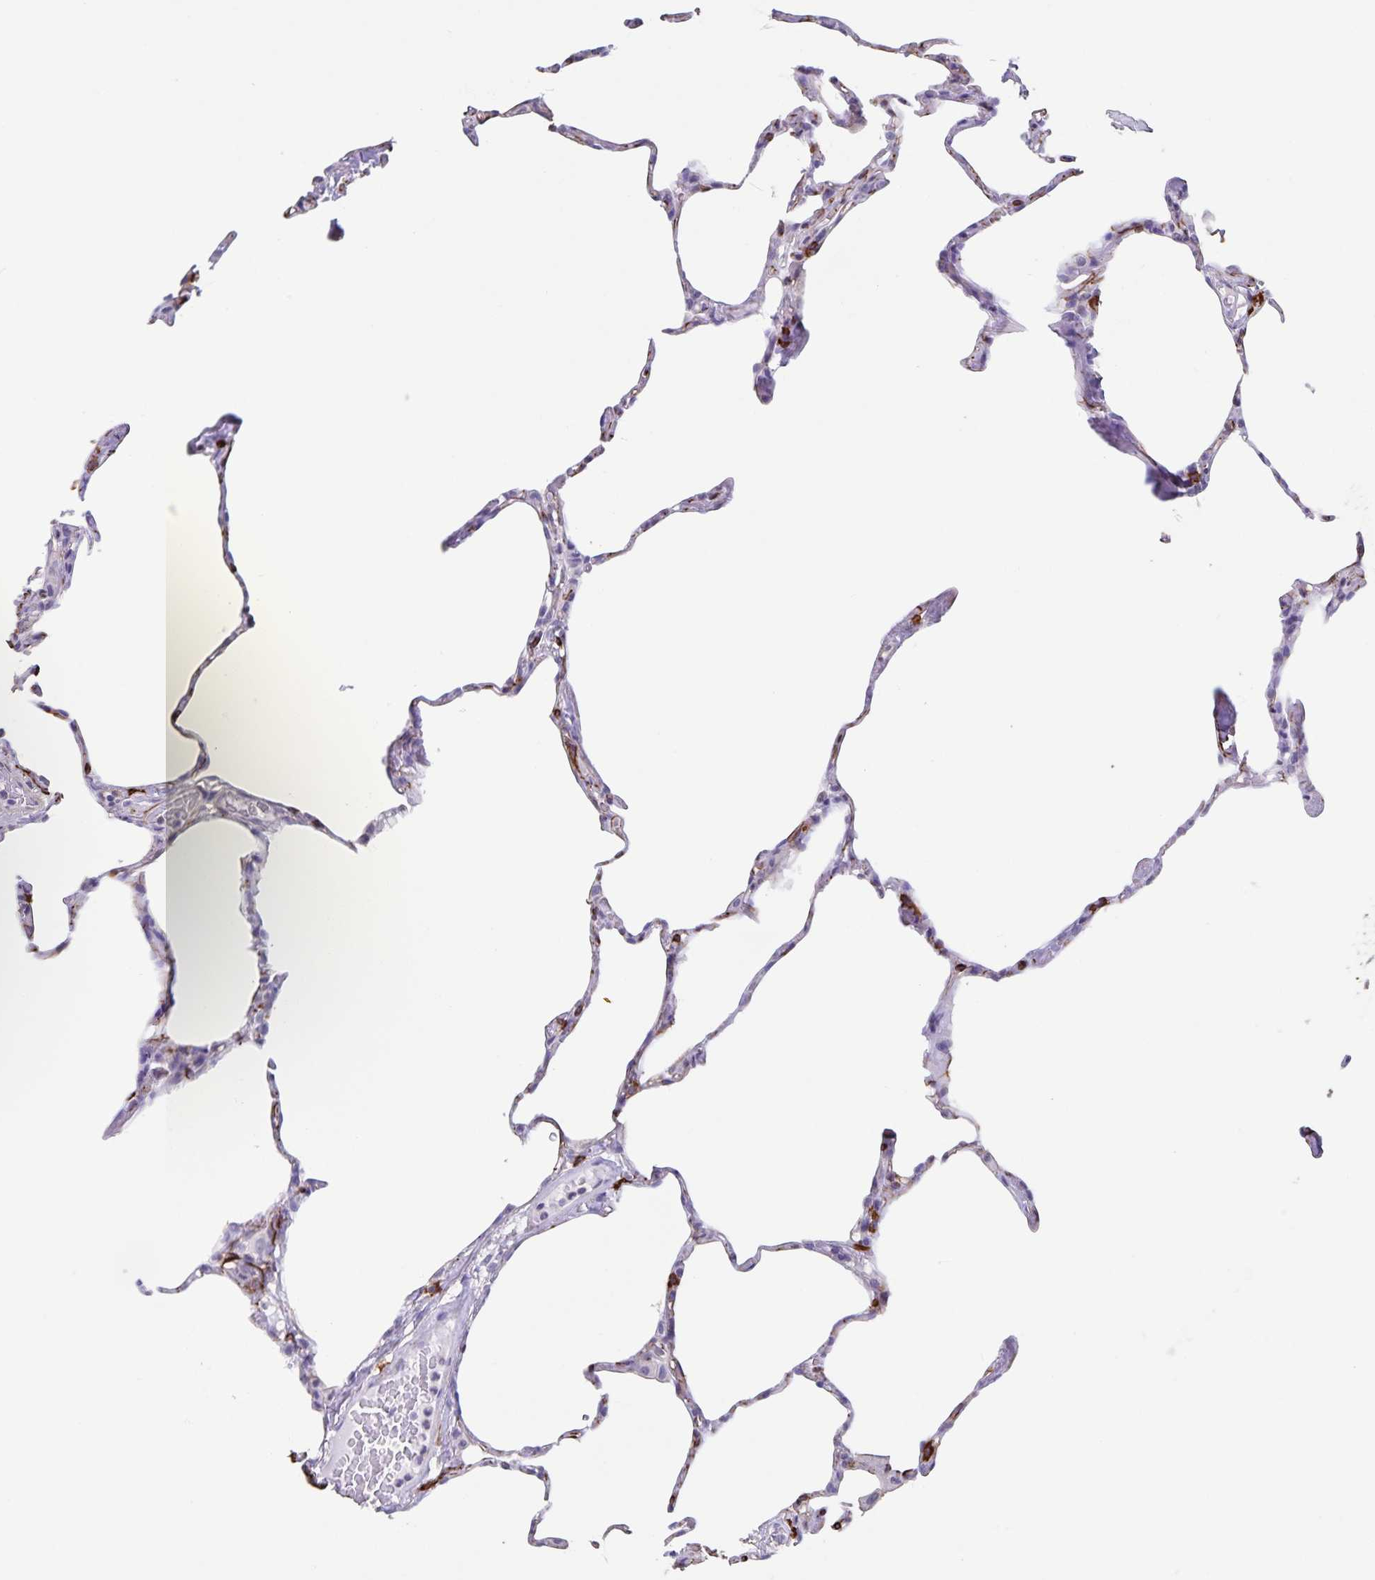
{"staining": {"intensity": "negative", "quantity": "none", "location": "none"}, "tissue": "lung", "cell_type": "Alveolar cells", "image_type": "normal", "snomed": [{"axis": "morphology", "description": "Normal tissue, NOS"}, {"axis": "topography", "description": "Lung"}], "caption": "DAB (3,3'-diaminobenzidine) immunohistochemical staining of unremarkable human lung displays no significant positivity in alveolar cells. (Brightfield microscopy of DAB (3,3'-diaminobenzidine) IHC at high magnification).", "gene": "SYNM", "patient": {"sex": "male", "age": 65}}